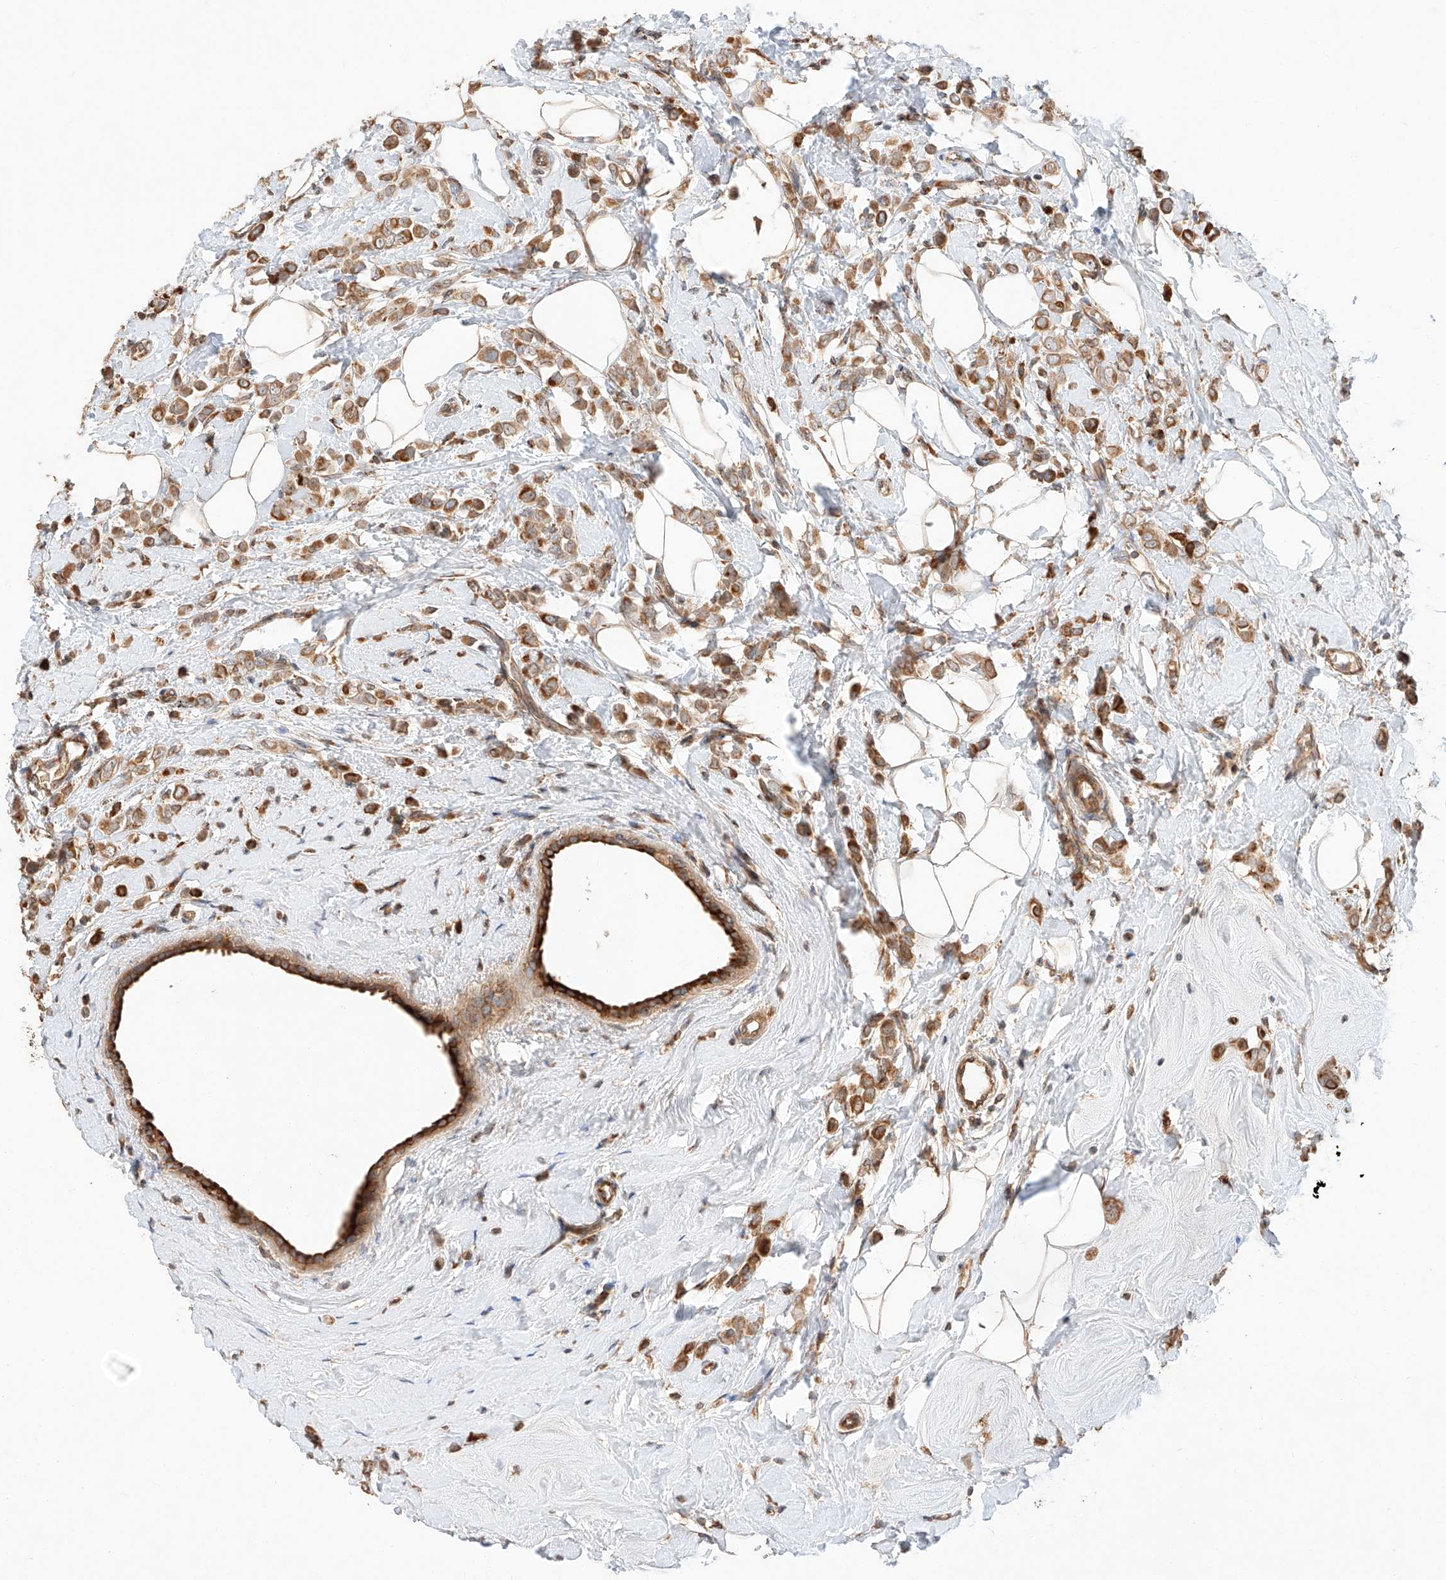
{"staining": {"intensity": "moderate", "quantity": ">75%", "location": "cytoplasmic/membranous"}, "tissue": "breast cancer", "cell_type": "Tumor cells", "image_type": "cancer", "snomed": [{"axis": "morphology", "description": "Lobular carcinoma"}, {"axis": "topography", "description": "Breast"}], "caption": "About >75% of tumor cells in human breast cancer display moderate cytoplasmic/membranous protein positivity as visualized by brown immunohistochemical staining.", "gene": "ZNF84", "patient": {"sex": "female", "age": 47}}